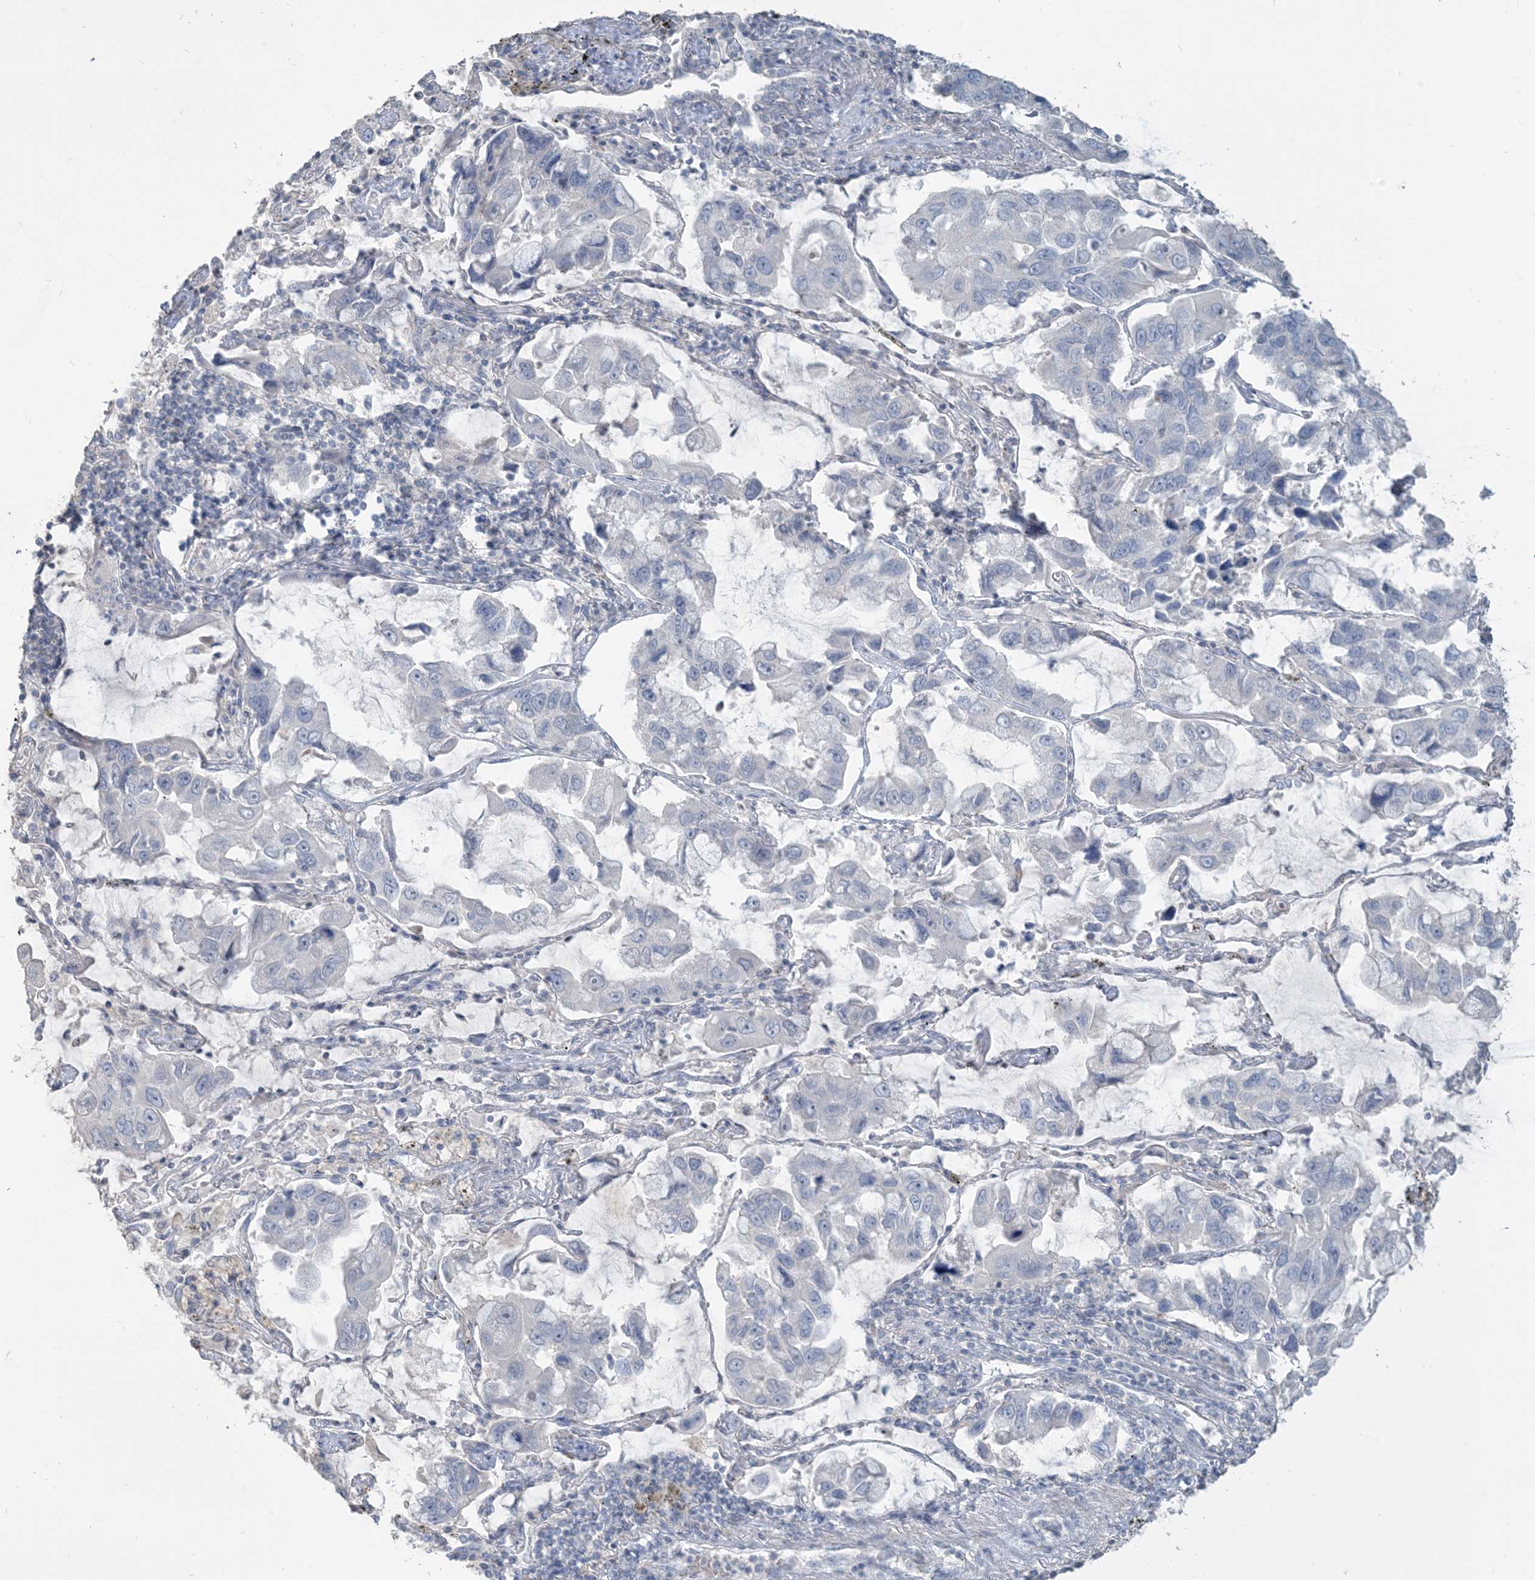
{"staining": {"intensity": "negative", "quantity": "none", "location": "none"}, "tissue": "lung cancer", "cell_type": "Tumor cells", "image_type": "cancer", "snomed": [{"axis": "morphology", "description": "Adenocarcinoma, NOS"}, {"axis": "topography", "description": "Lung"}], "caption": "Immunohistochemistry of human lung cancer reveals no staining in tumor cells.", "gene": "NPHS2", "patient": {"sex": "male", "age": 64}}